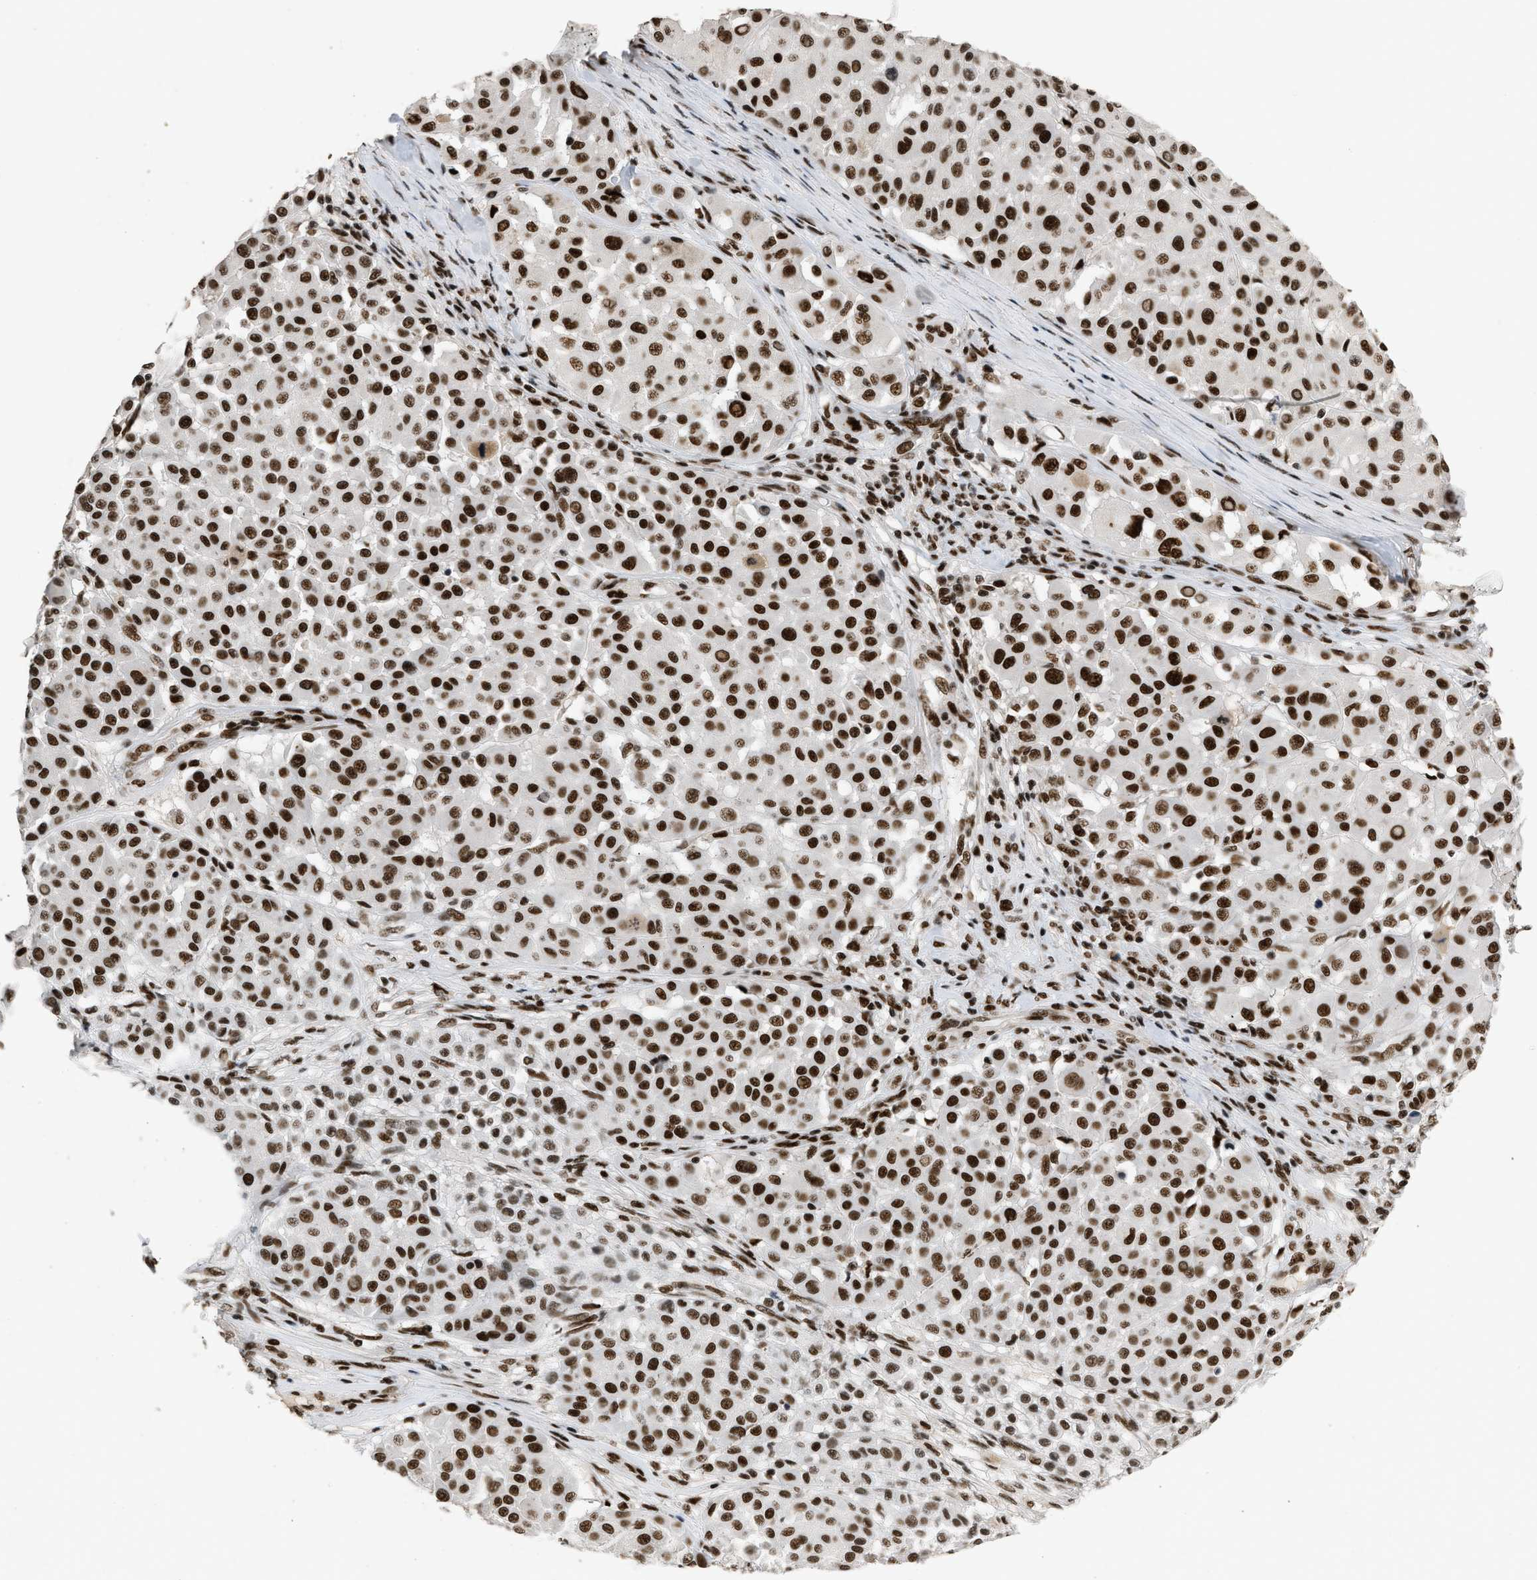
{"staining": {"intensity": "strong", "quantity": ">75%", "location": "nuclear"}, "tissue": "melanoma", "cell_type": "Tumor cells", "image_type": "cancer", "snomed": [{"axis": "morphology", "description": "Malignant melanoma, Metastatic site"}, {"axis": "topography", "description": "Soft tissue"}], "caption": "A brown stain highlights strong nuclear expression of a protein in melanoma tumor cells. (DAB IHC, brown staining for protein, blue staining for nuclei).", "gene": "SMARCB1", "patient": {"sex": "male", "age": 41}}